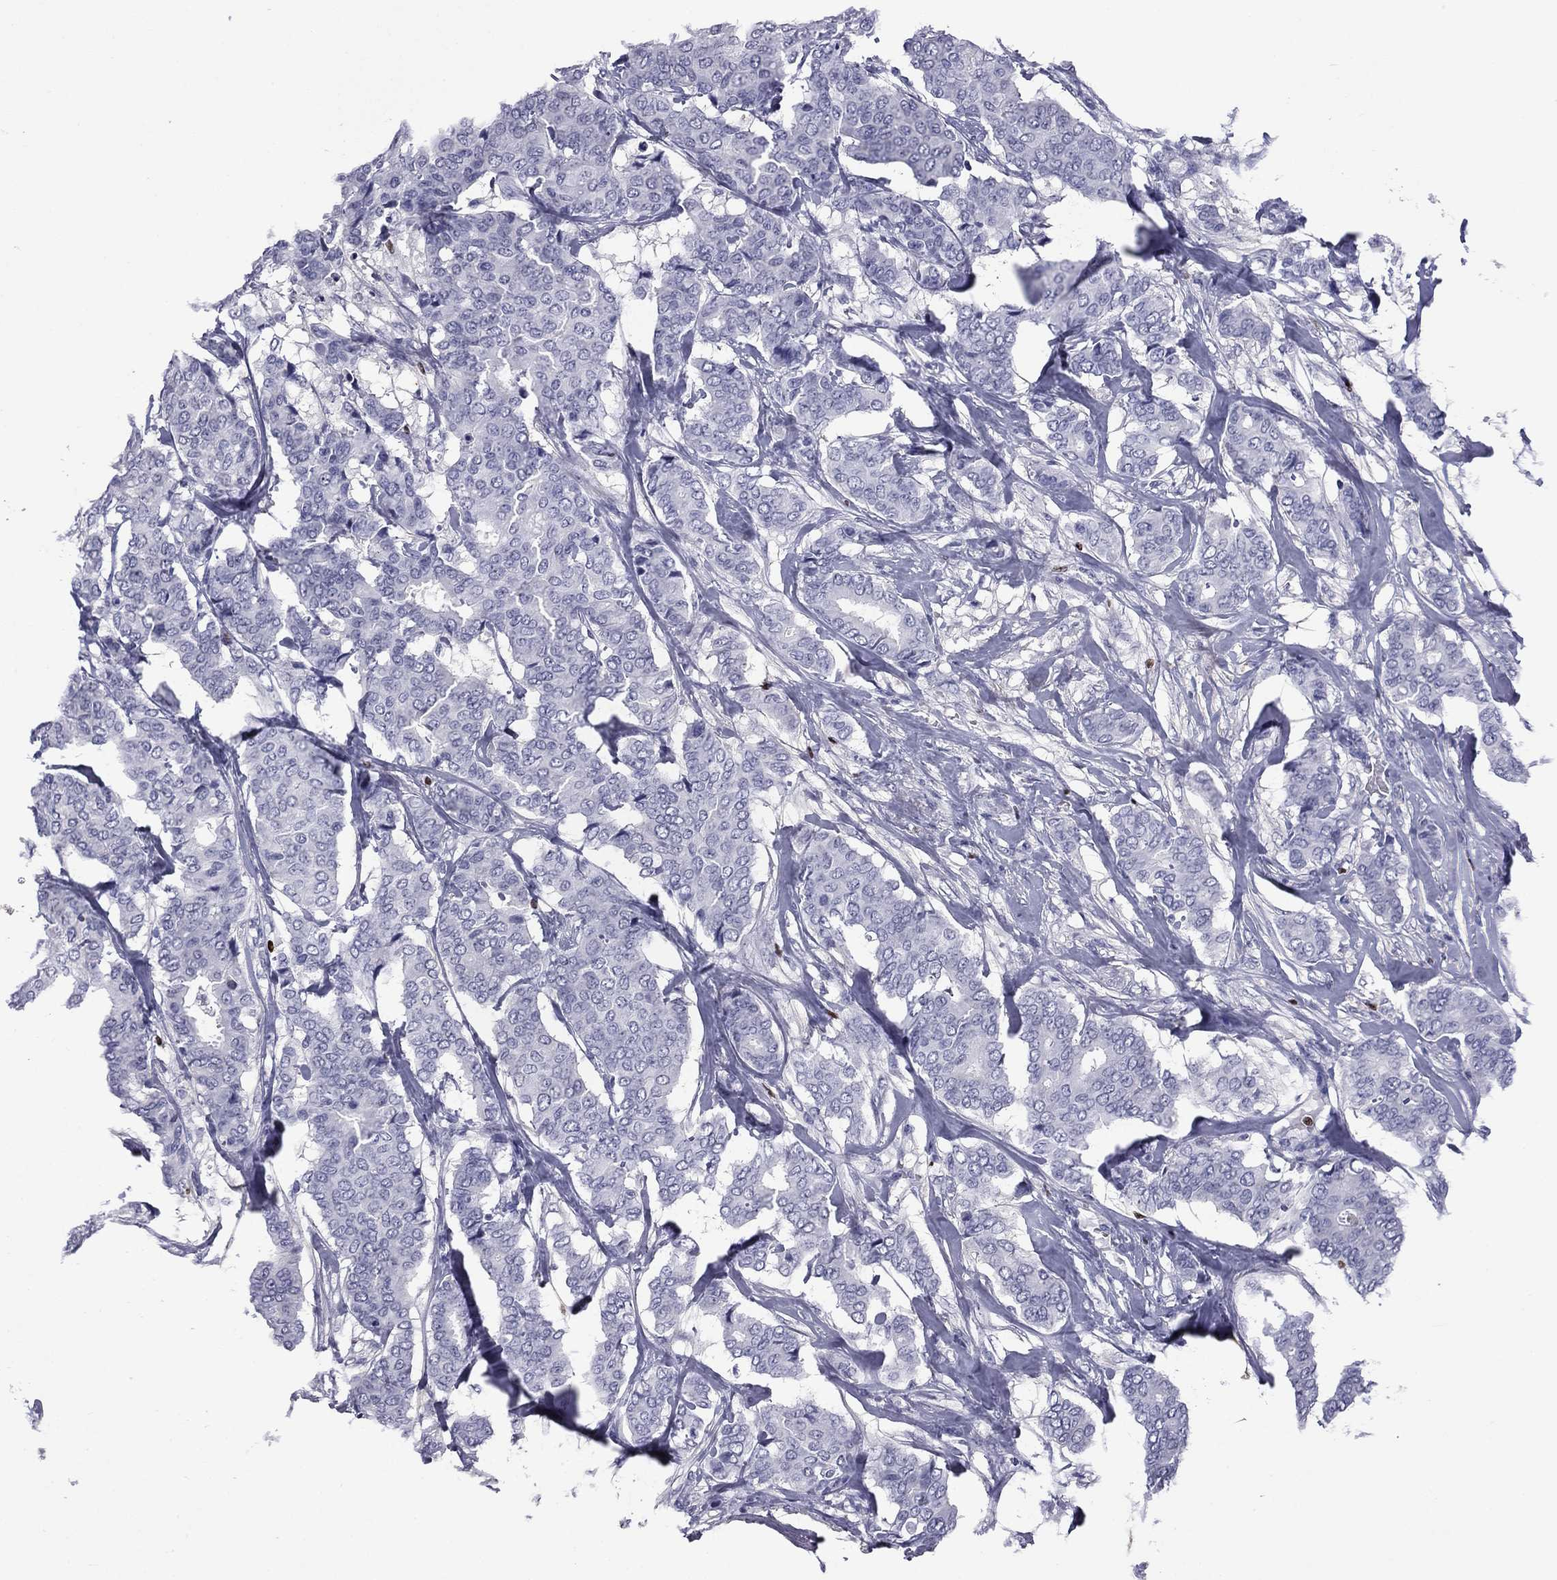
{"staining": {"intensity": "negative", "quantity": "none", "location": "none"}, "tissue": "breast cancer", "cell_type": "Tumor cells", "image_type": "cancer", "snomed": [{"axis": "morphology", "description": "Duct carcinoma"}, {"axis": "topography", "description": "Breast"}], "caption": "DAB (3,3'-diaminobenzidine) immunohistochemical staining of human breast cancer reveals no significant positivity in tumor cells.", "gene": "IKZF3", "patient": {"sex": "female", "age": 75}}